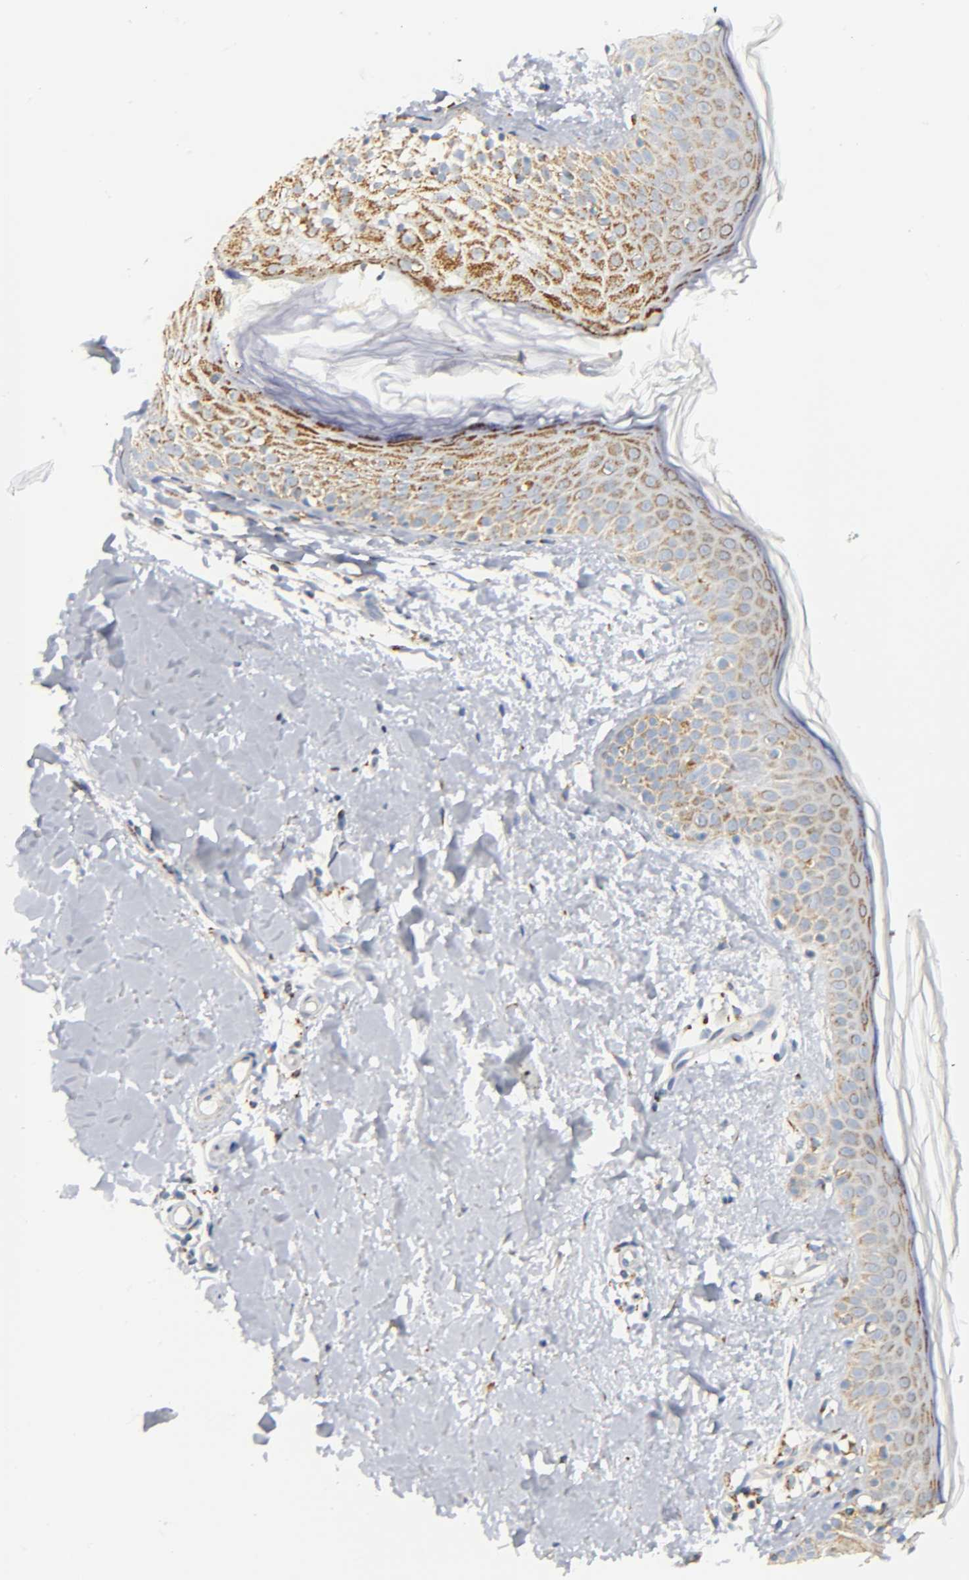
{"staining": {"intensity": "negative", "quantity": "none", "location": "none"}, "tissue": "skin", "cell_type": "Fibroblasts", "image_type": "normal", "snomed": [{"axis": "morphology", "description": "Normal tissue, NOS"}, {"axis": "topography", "description": "Skin"}], "caption": "Fibroblasts are negative for protein expression in benign human skin. Brightfield microscopy of immunohistochemistry (IHC) stained with DAB (brown) and hematoxylin (blue), captured at high magnification.", "gene": "BAK1", "patient": {"sex": "female", "age": 56}}